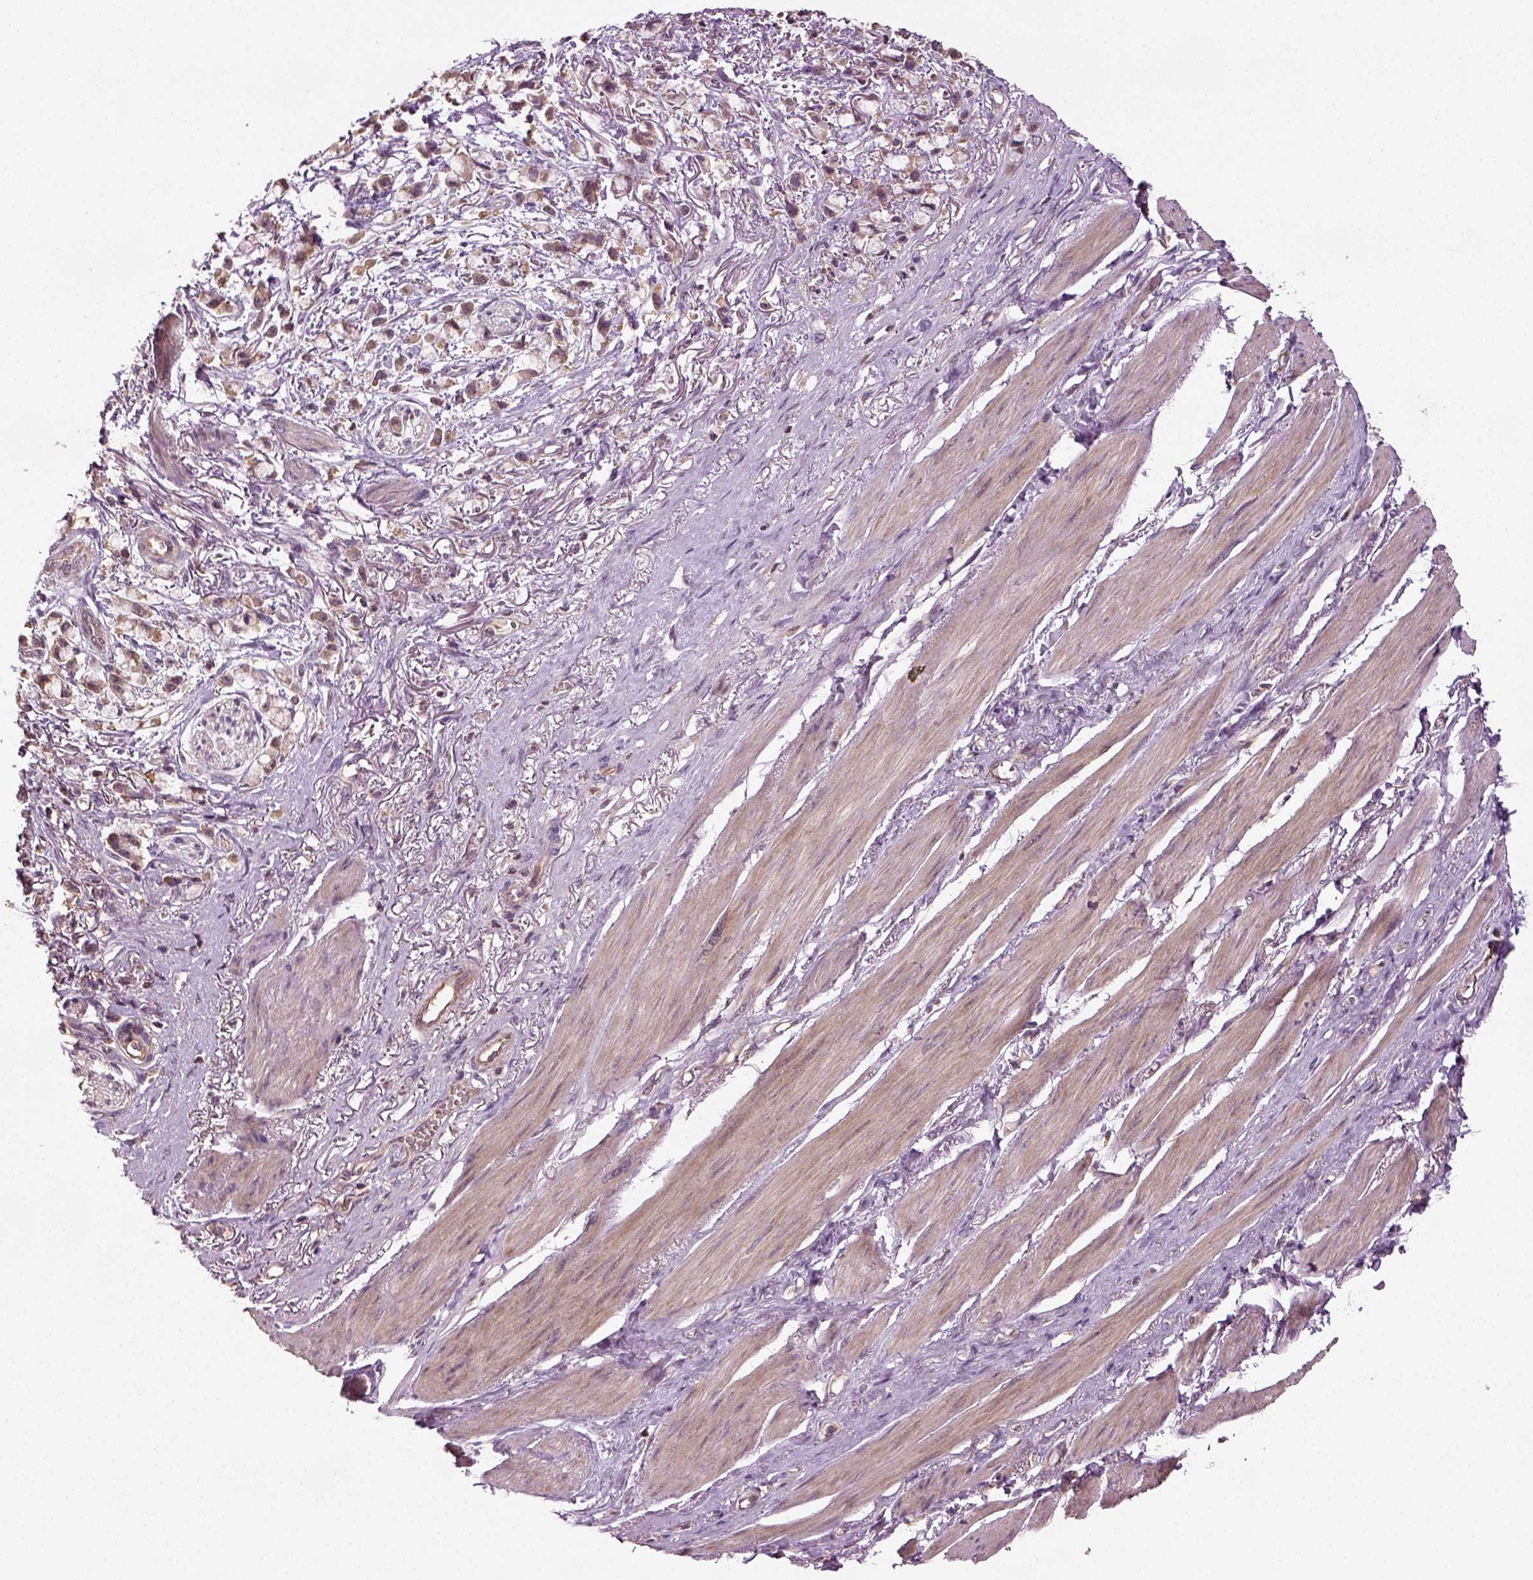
{"staining": {"intensity": "moderate", "quantity": "25%-75%", "location": "cytoplasmic/membranous"}, "tissue": "stomach cancer", "cell_type": "Tumor cells", "image_type": "cancer", "snomed": [{"axis": "morphology", "description": "Adenocarcinoma, NOS"}, {"axis": "topography", "description": "Stomach"}], "caption": "Immunohistochemistry photomicrograph of neoplastic tissue: human stomach cancer stained using IHC displays medium levels of moderate protein expression localized specifically in the cytoplasmic/membranous of tumor cells, appearing as a cytoplasmic/membranous brown color.", "gene": "ERV3-1", "patient": {"sex": "female", "age": 81}}